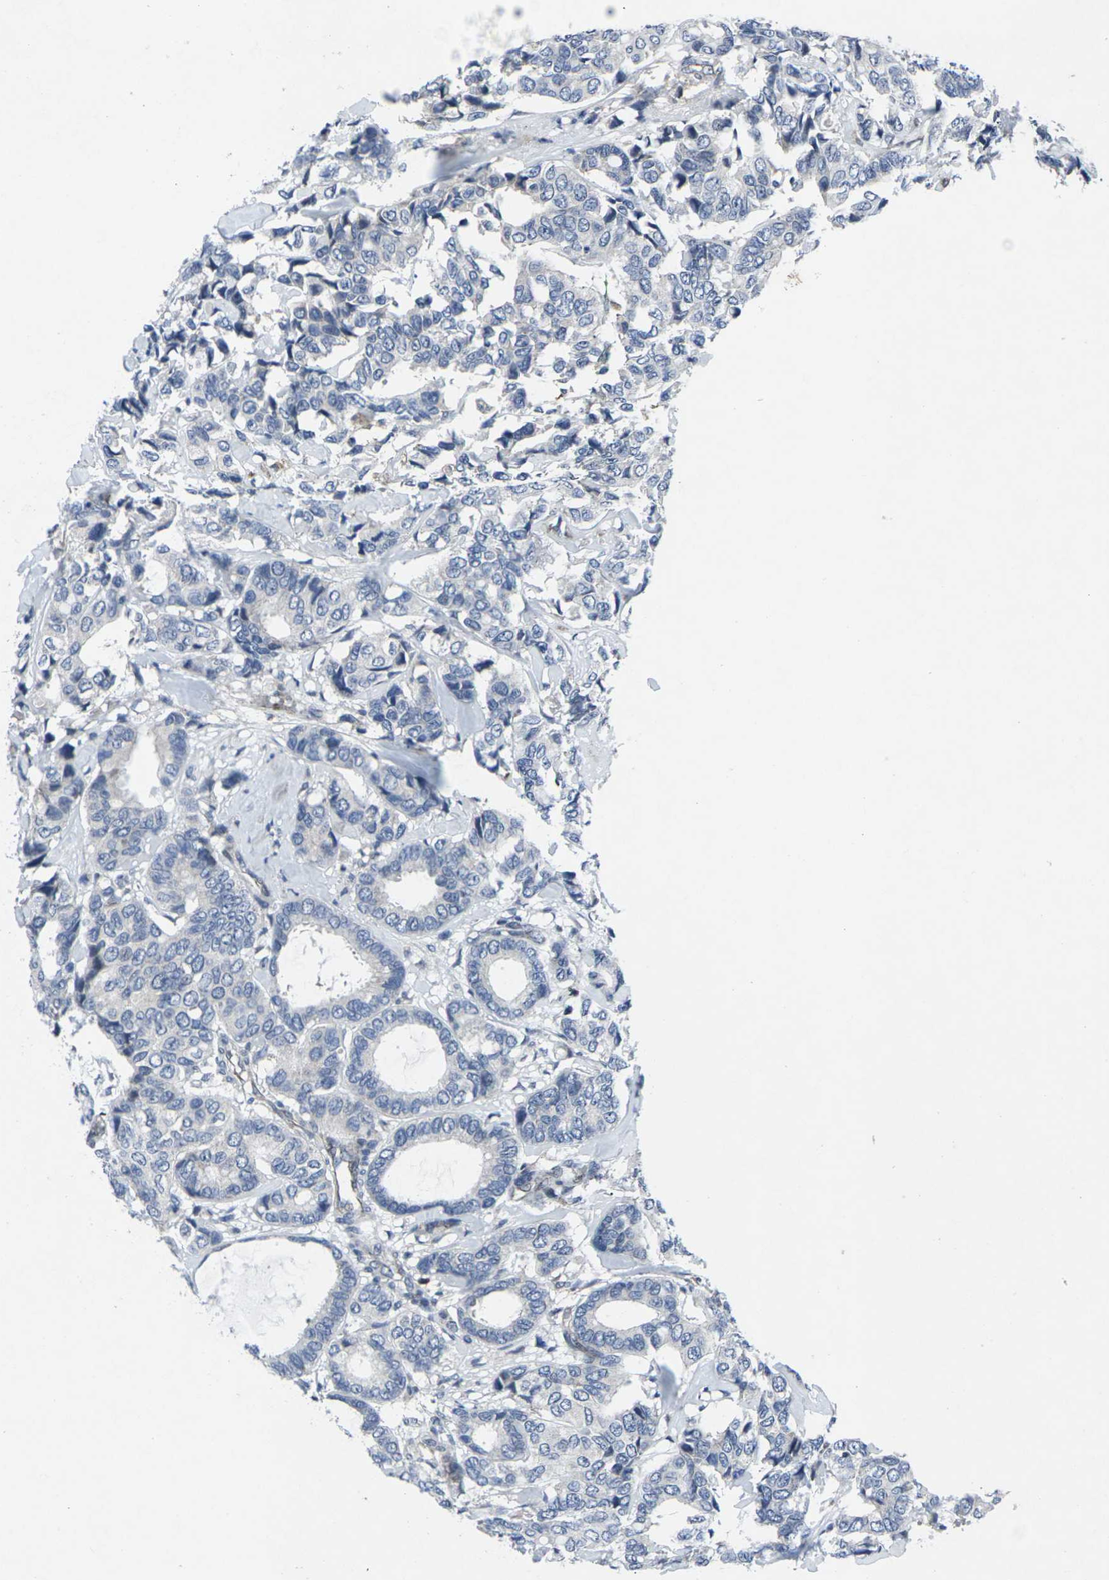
{"staining": {"intensity": "negative", "quantity": "none", "location": "none"}, "tissue": "breast cancer", "cell_type": "Tumor cells", "image_type": "cancer", "snomed": [{"axis": "morphology", "description": "Duct carcinoma"}, {"axis": "topography", "description": "Breast"}], "caption": "The image demonstrates no staining of tumor cells in breast cancer (intraductal carcinoma).", "gene": "STAT4", "patient": {"sex": "female", "age": 87}}